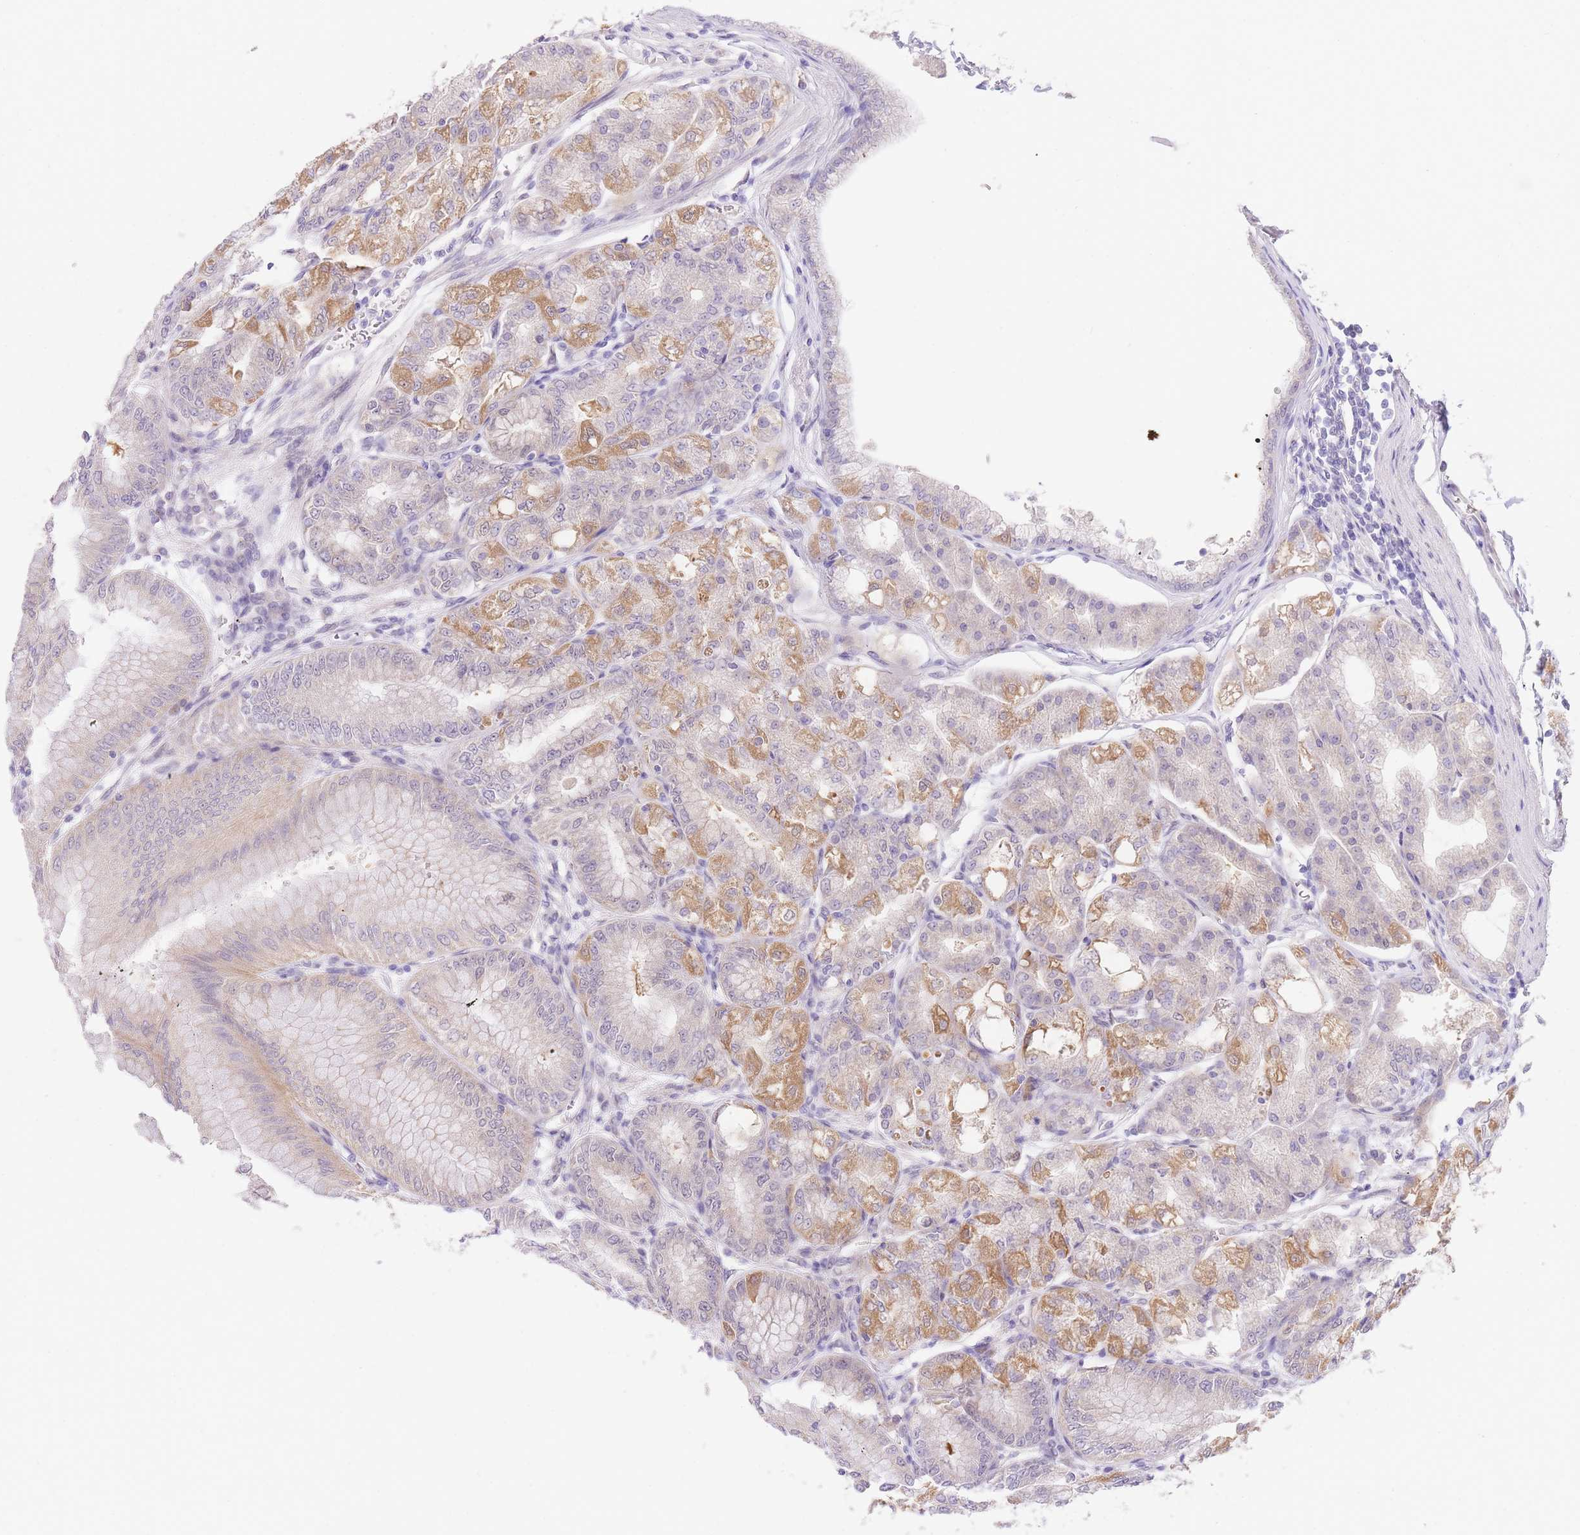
{"staining": {"intensity": "moderate", "quantity": ">75%", "location": "cytoplasmic/membranous,nuclear"}, "tissue": "stomach", "cell_type": "Glandular cells", "image_type": "normal", "snomed": [{"axis": "morphology", "description": "Normal tissue, NOS"}, {"axis": "topography", "description": "Stomach, lower"}], "caption": "Immunohistochemistry (IHC) of normal stomach reveals medium levels of moderate cytoplasmic/membranous,nuclear staining in approximately >75% of glandular cells.", "gene": "UBXN7", "patient": {"sex": "male", "age": 71}}